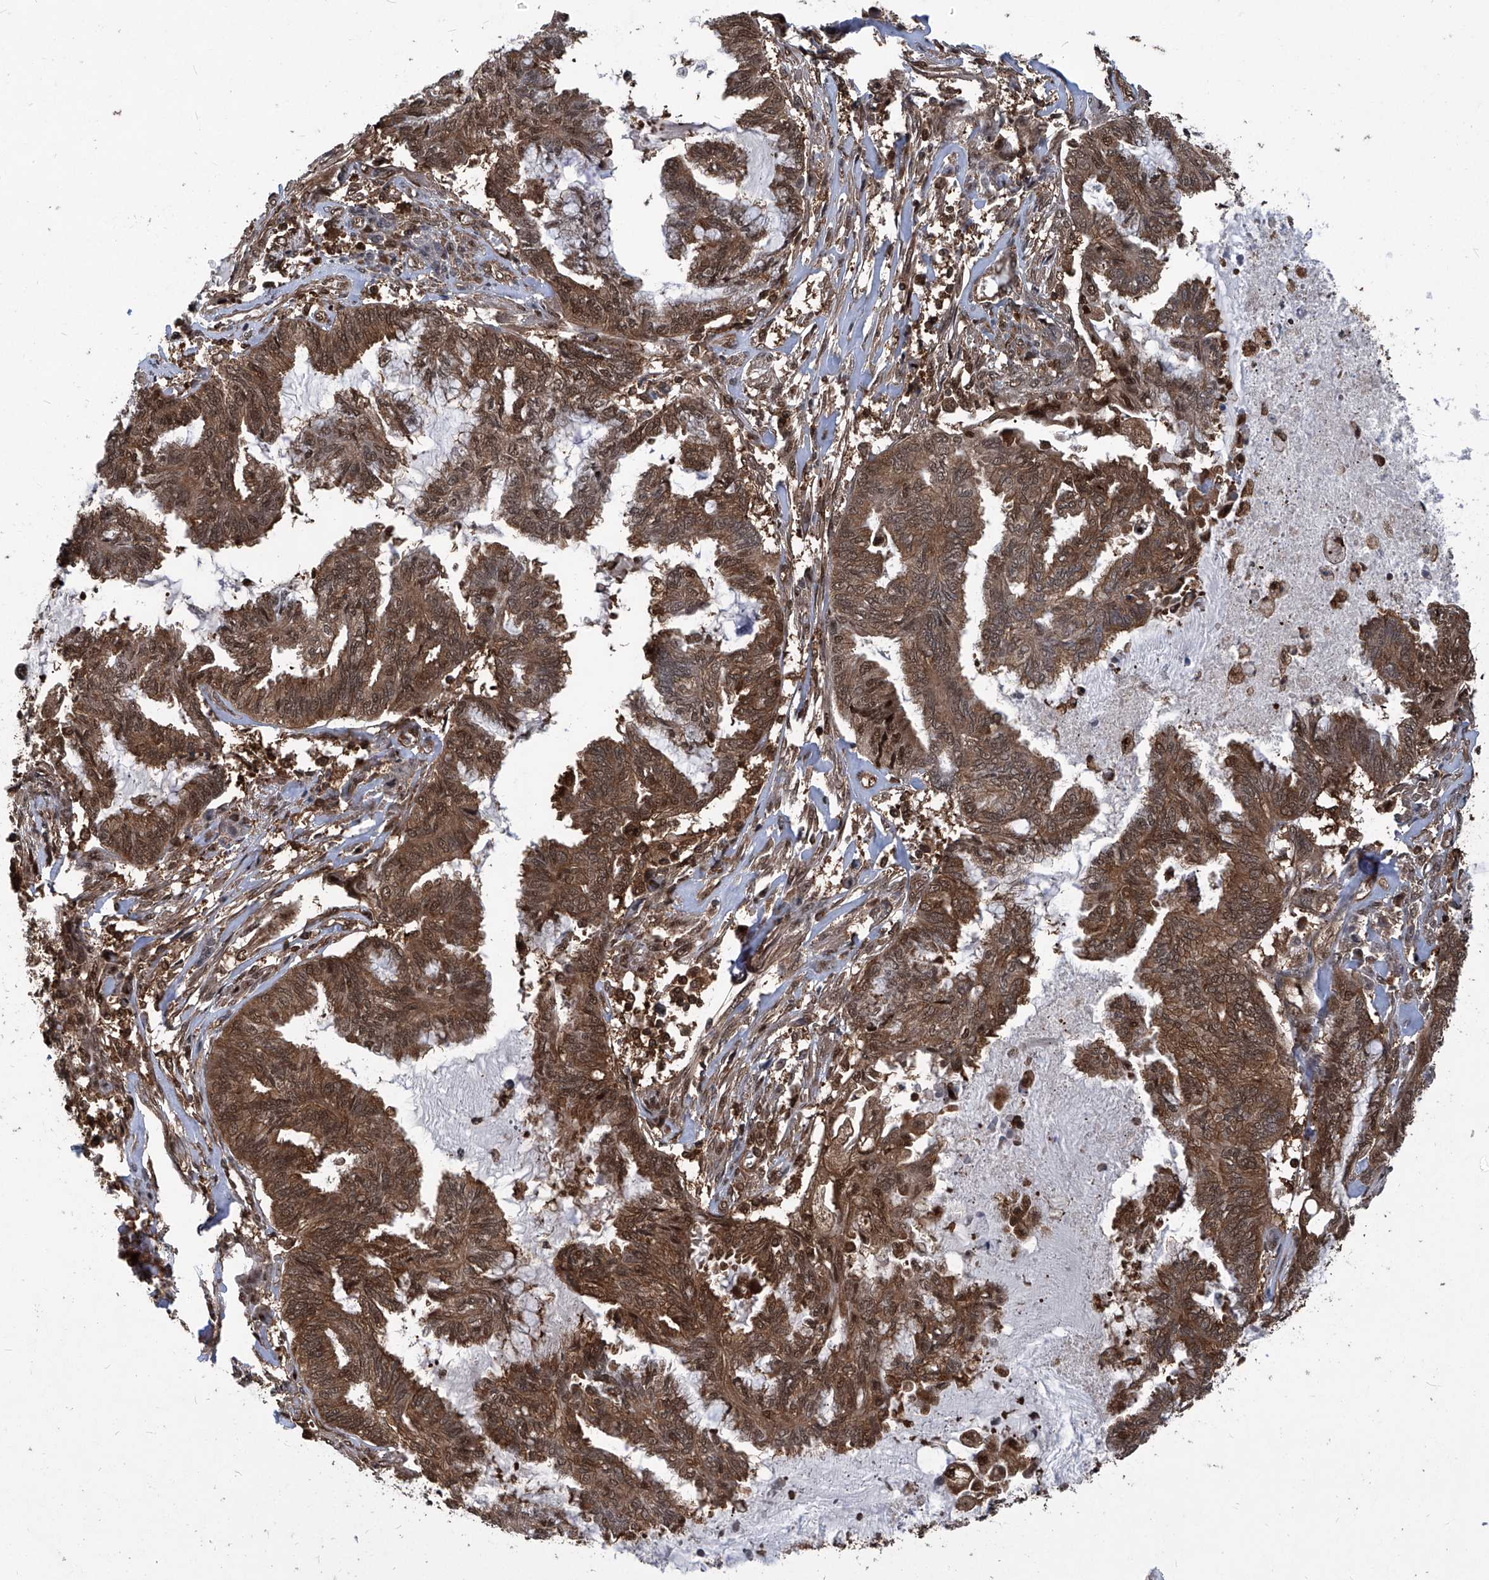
{"staining": {"intensity": "moderate", "quantity": ">75%", "location": "cytoplasmic/membranous,nuclear"}, "tissue": "endometrial cancer", "cell_type": "Tumor cells", "image_type": "cancer", "snomed": [{"axis": "morphology", "description": "Adenocarcinoma, NOS"}, {"axis": "topography", "description": "Endometrium"}], "caption": "Approximately >75% of tumor cells in human endometrial cancer display moderate cytoplasmic/membranous and nuclear protein staining as visualized by brown immunohistochemical staining.", "gene": "PSMB1", "patient": {"sex": "female", "age": 86}}